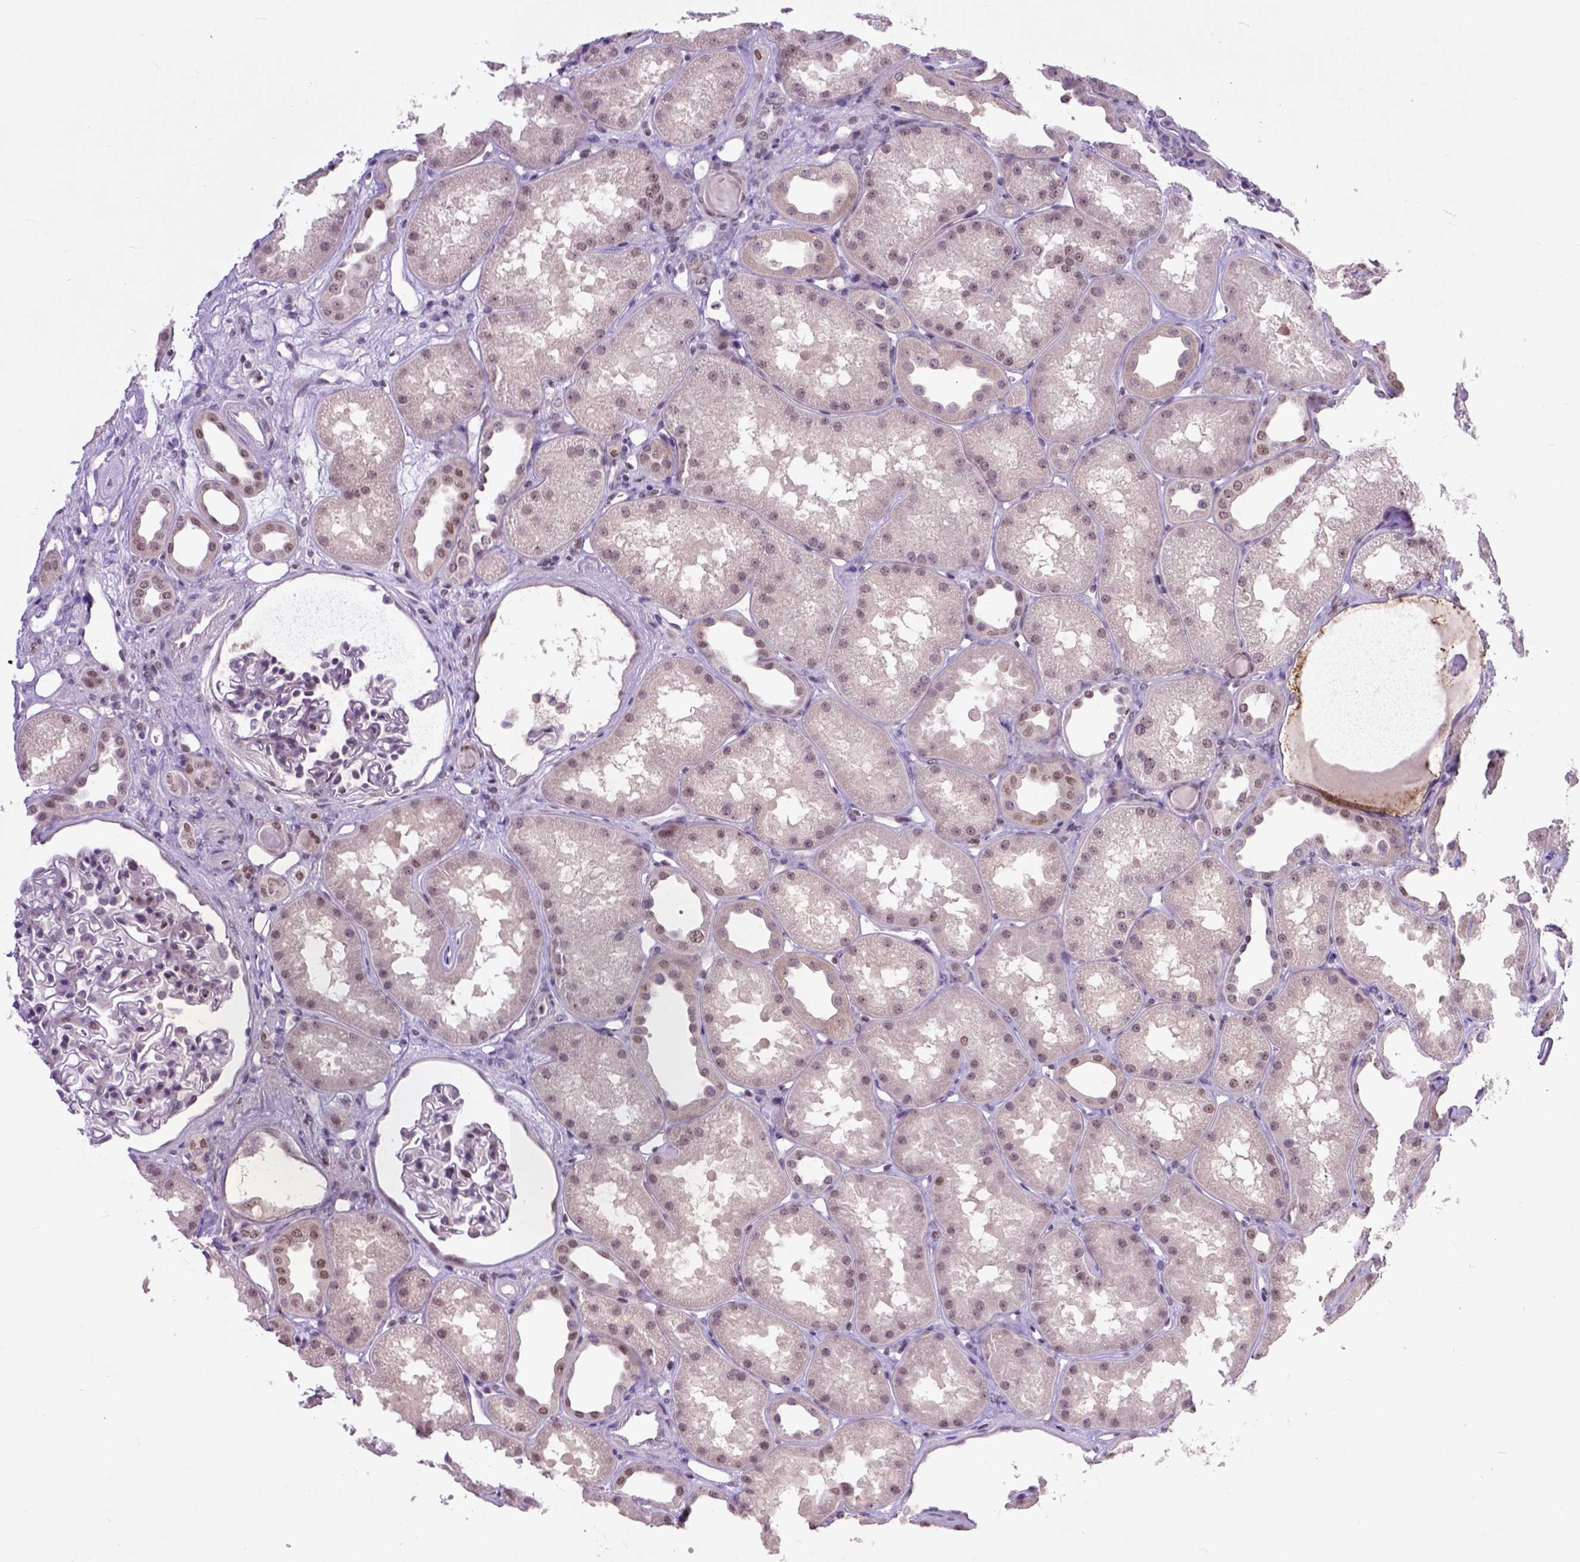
{"staining": {"intensity": "negative", "quantity": "none", "location": "none"}, "tissue": "kidney", "cell_type": "Cells in glomeruli", "image_type": "normal", "snomed": [{"axis": "morphology", "description": "Normal tissue, NOS"}, {"axis": "topography", "description": "Kidney"}], "caption": "IHC micrograph of benign kidney stained for a protein (brown), which displays no positivity in cells in glomeruli. Brightfield microscopy of immunohistochemistry stained with DAB (3,3'-diaminobenzidine) (brown) and hematoxylin (blue), captured at high magnification.", "gene": "RCC2", "patient": {"sex": "male", "age": 61}}